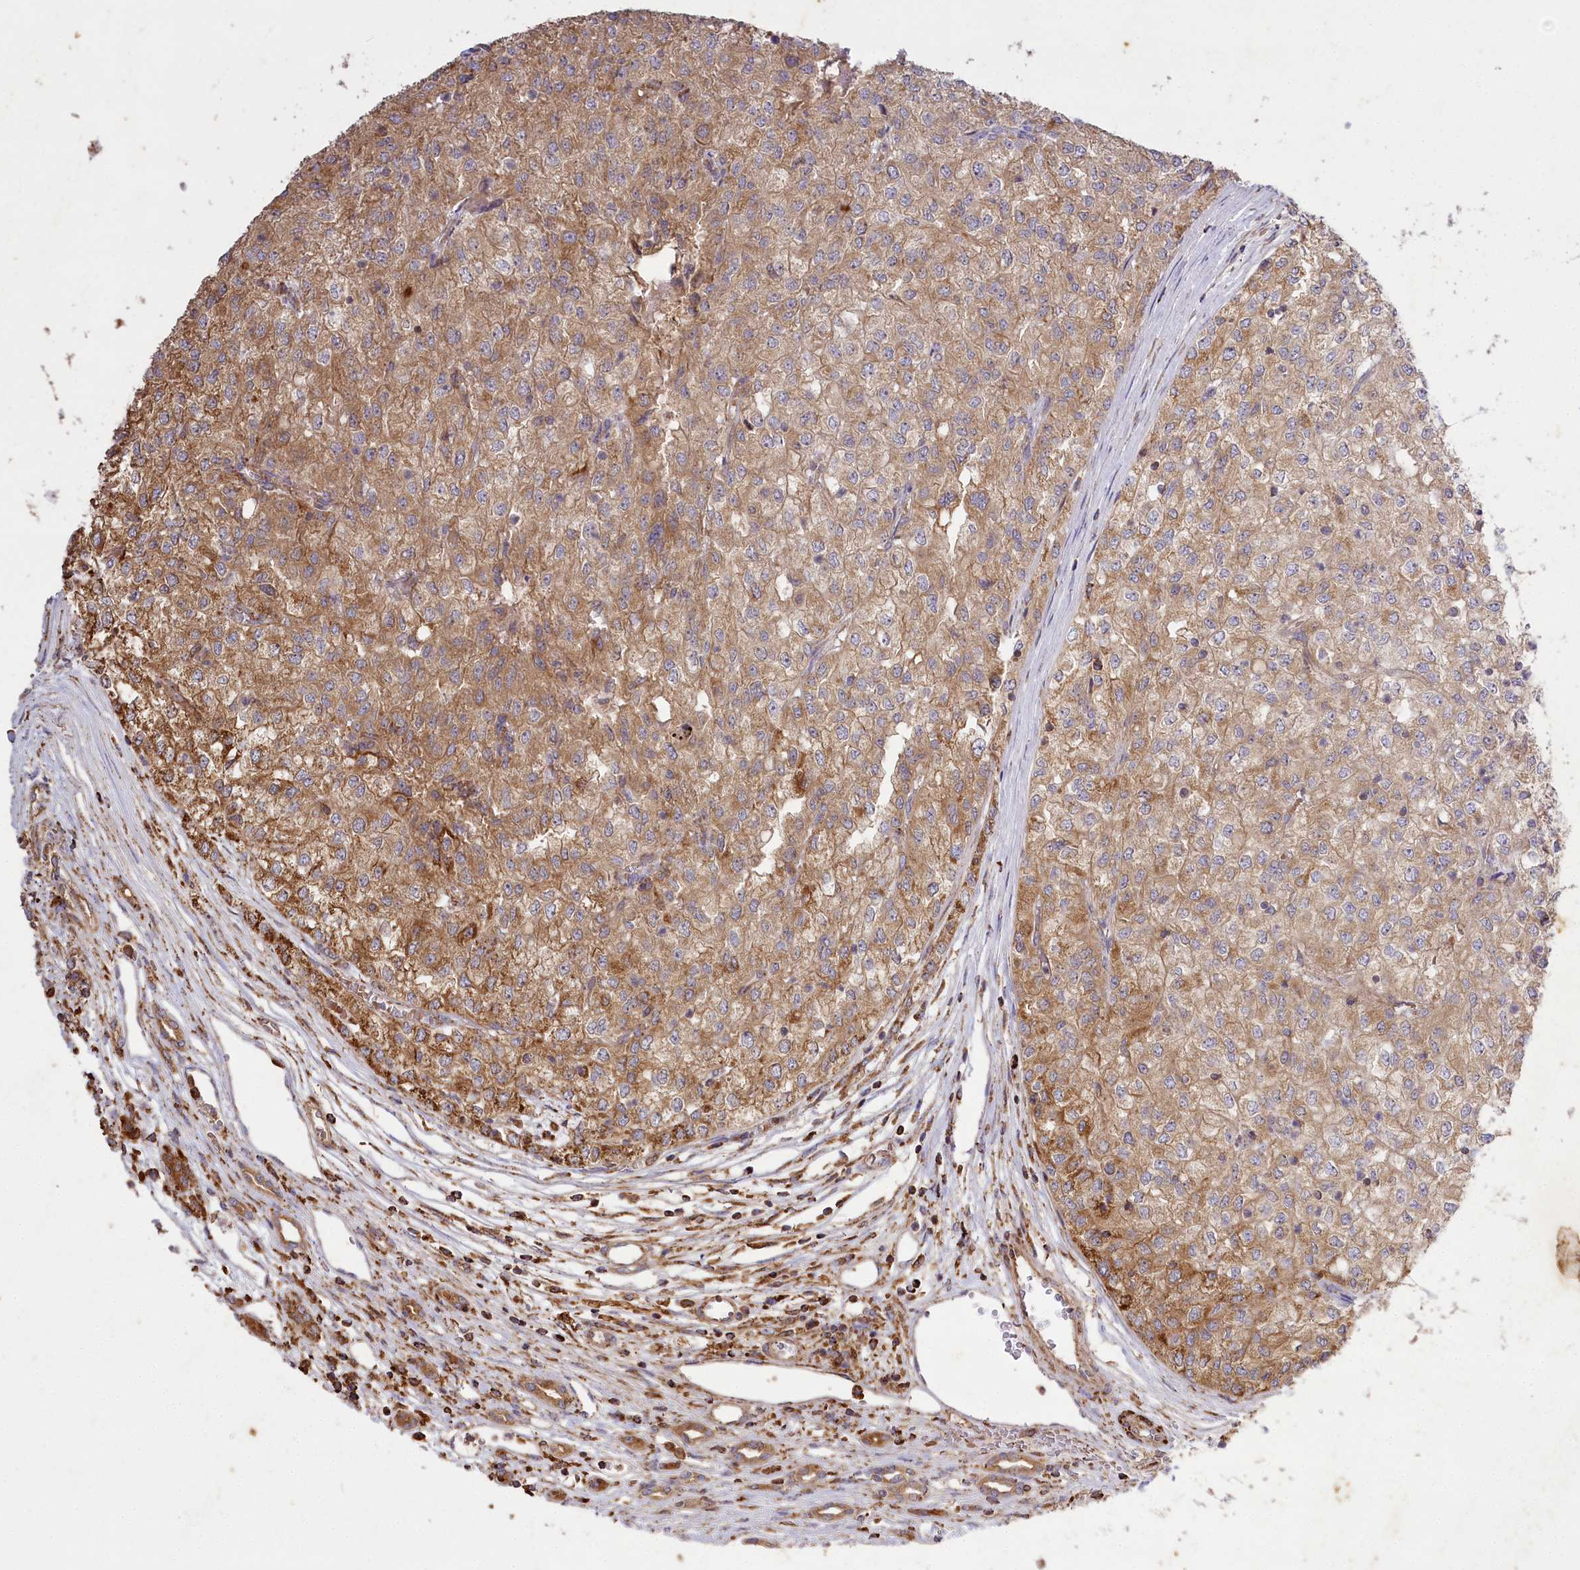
{"staining": {"intensity": "moderate", "quantity": "25%-75%", "location": "cytoplasmic/membranous"}, "tissue": "renal cancer", "cell_type": "Tumor cells", "image_type": "cancer", "snomed": [{"axis": "morphology", "description": "Adenocarcinoma, NOS"}, {"axis": "topography", "description": "Kidney"}], "caption": "Renal cancer (adenocarcinoma) was stained to show a protein in brown. There is medium levels of moderate cytoplasmic/membranous staining in about 25%-75% of tumor cells. The staining was performed using DAB, with brown indicating positive protein expression. Nuclei are stained blue with hematoxylin.", "gene": "CARD19", "patient": {"sex": "female", "age": 54}}